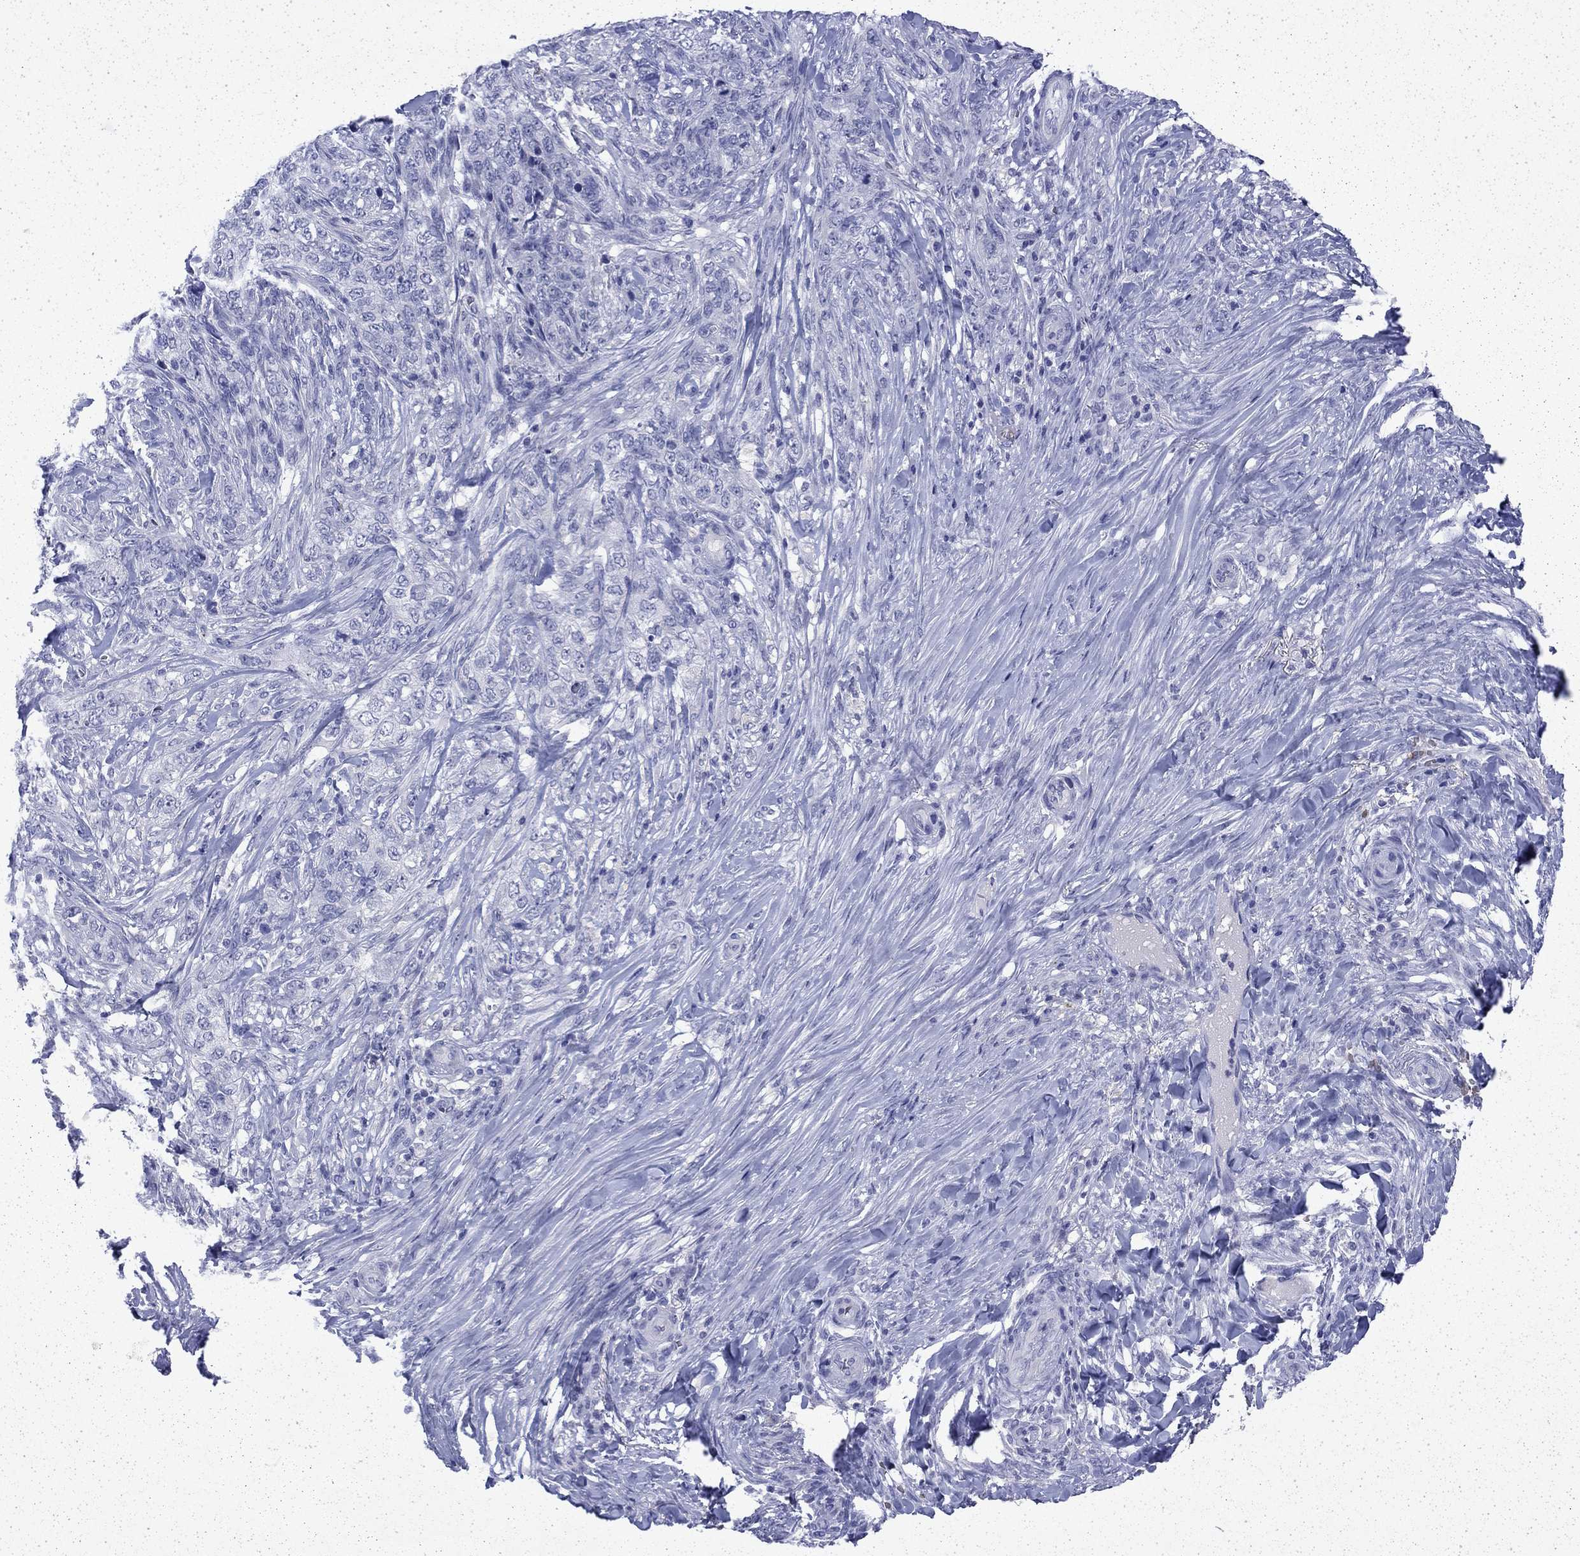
{"staining": {"intensity": "negative", "quantity": "none", "location": "none"}, "tissue": "skin cancer", "cell_type": "Tumor cells", "image_type": "cancer", "snomed": [{"axis": "morphology", "description": "Basal cell carcinoma"}, {"axis": "topography", "description": "Skin"}], "caption": "This is an IHC micrograph of skin basal cell carcinoma. There is no positivity in tumor cells.", "gene": "ENPP6", "patient": {"sex": "female", "age": 69}}